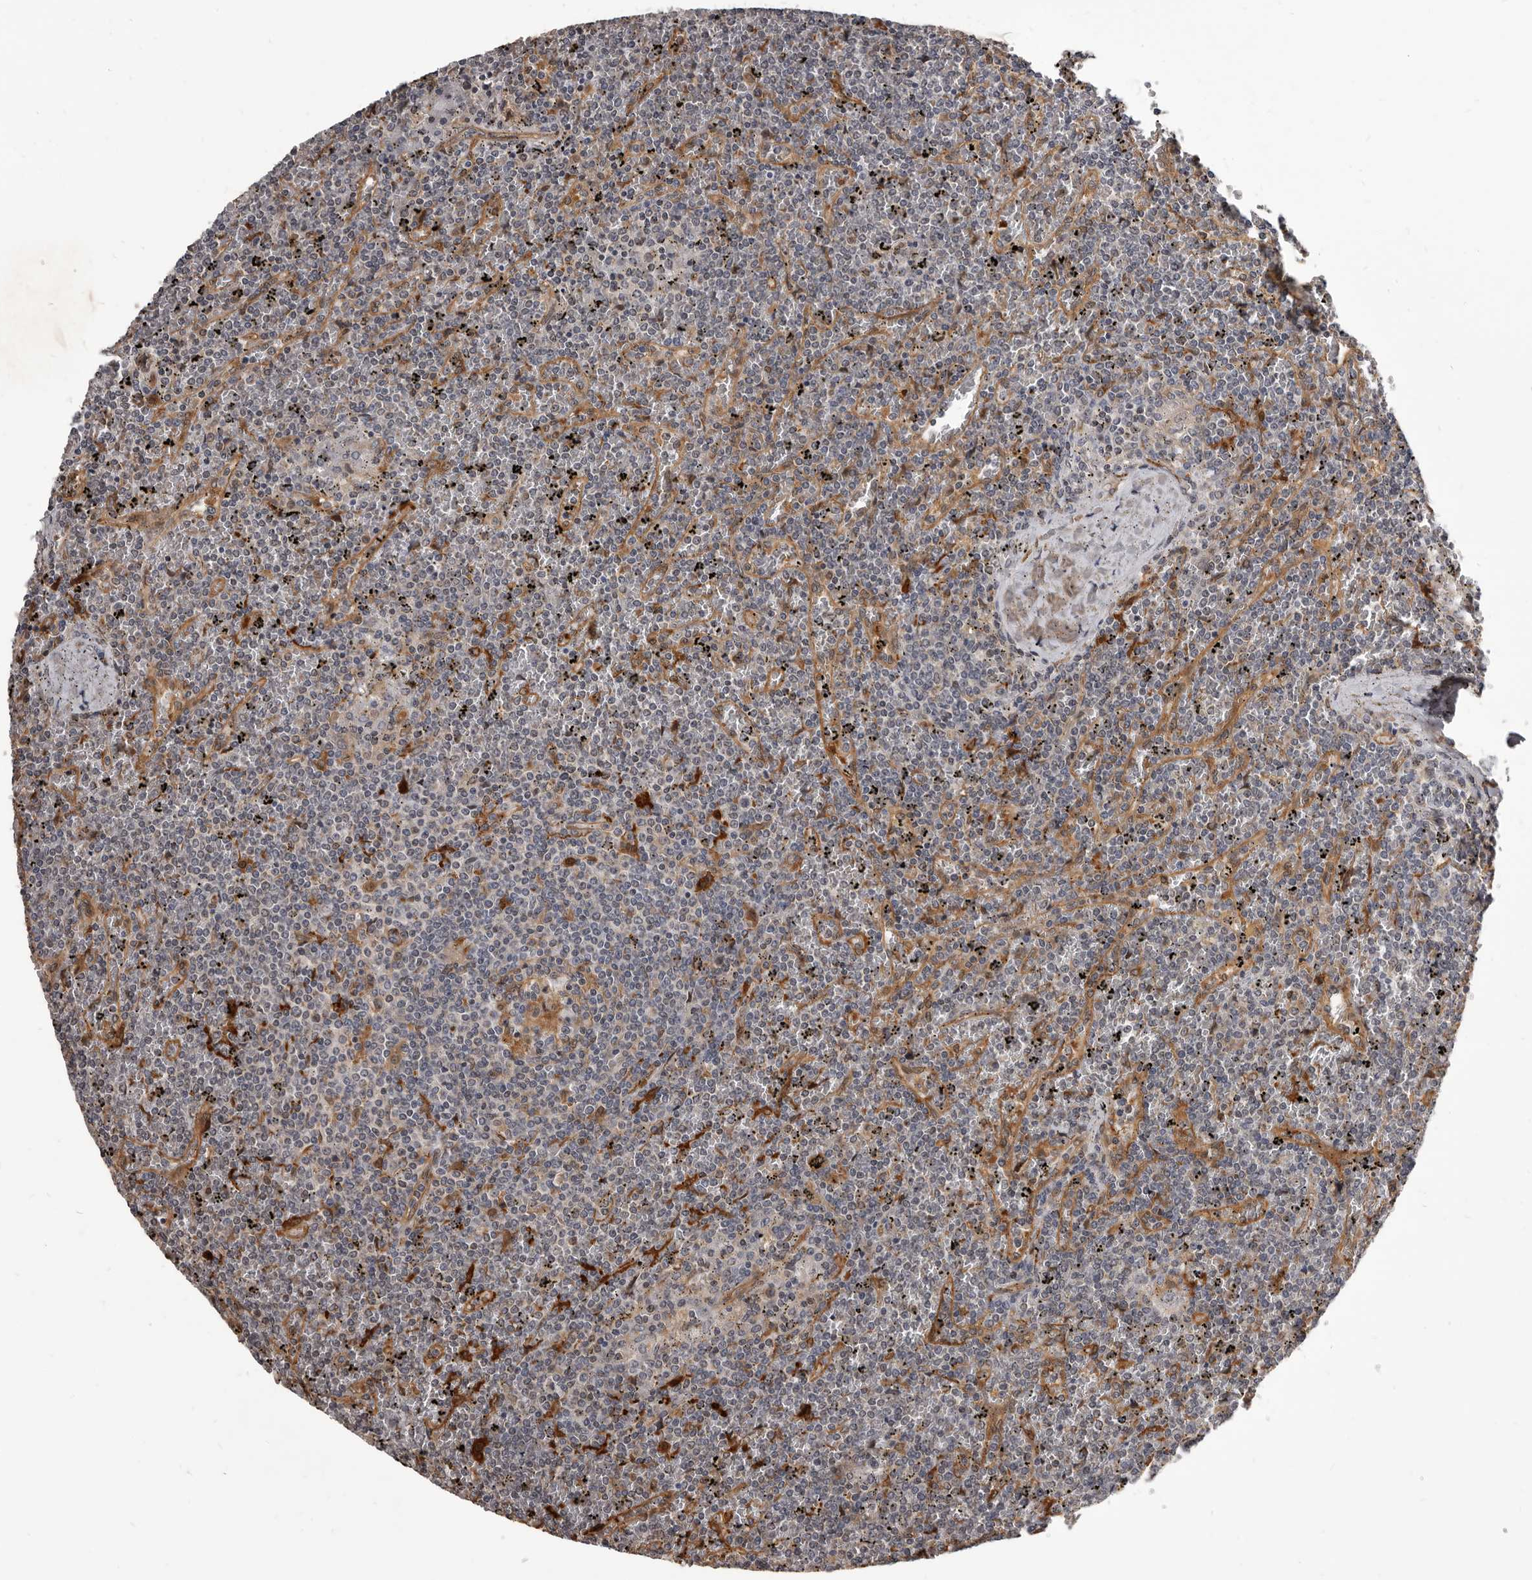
{"staining": {"intensity": "weak", "quantity": "<25%", "location": "cytoplasmic/membranous"}, "tissue": "lymphoma", "cell_type": "Tumor cells", "image_type": "cancer", "snomed": [{"axis": "morphology", "description": "Malignant lymphoma, non-Hodgkin's type, Low grade"}, {"axis": "topography", "description": "Spleen"}], "caption": "This is an IHC histopathology image of lymphoma. There is no staining in tumor cells.", "gene": "ADAMTS20", "patient": {"sex": "female", "age": 19}}